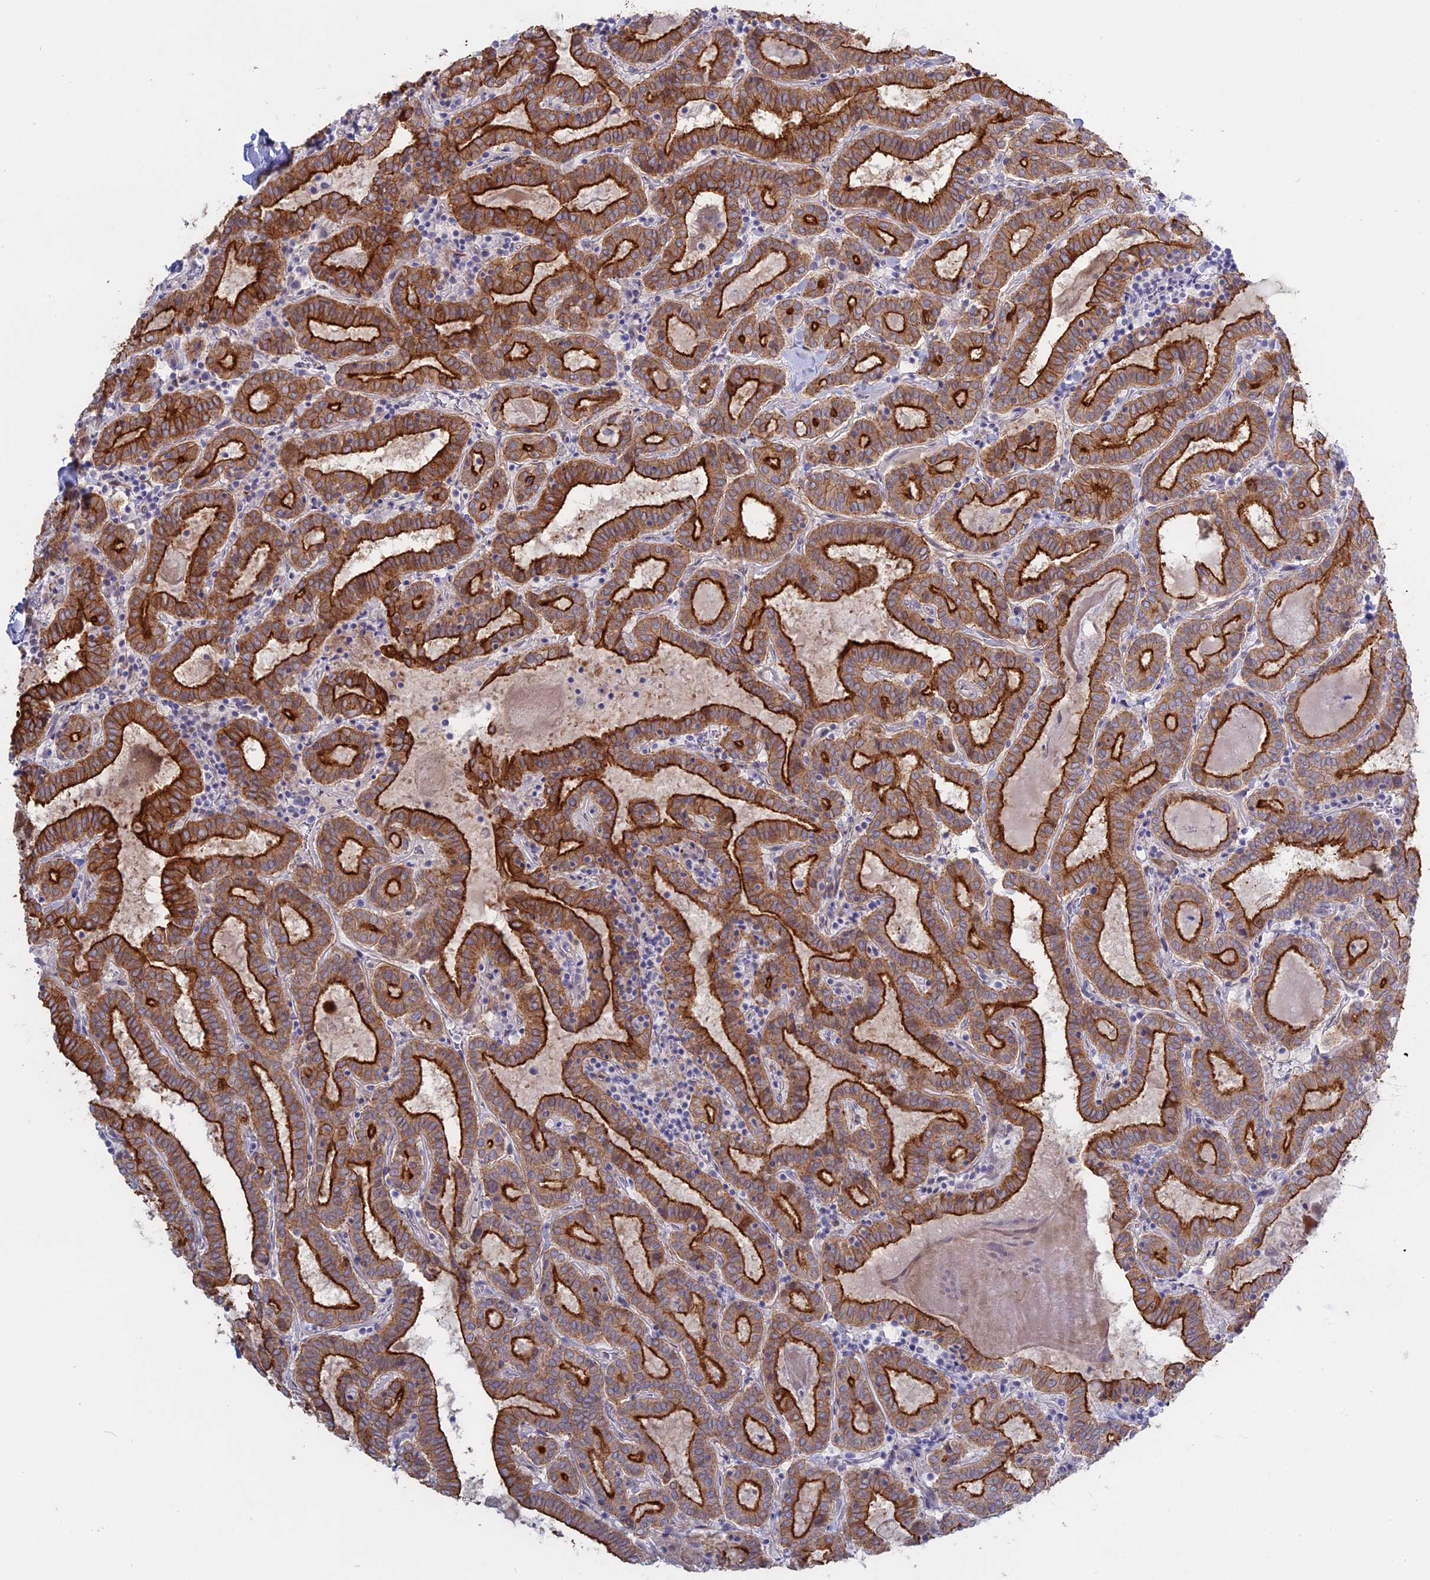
{"staining": {"intensity": "strong", "quantity": ">75%", "location": "cytoplasmic/membranous"}, "tissue": "thyroid cancer", "cell_type": "Tumor cells", "image_type": "cancer", "snomed": [{"axis": "morphology", "description": "Papillary adenocarcinoma, NOS"}, {"axis": "topography", "description": "Thyroid gland"}], "caption": "IHC of papillary adenocarcinoma (thyroid) displays high levels of strong cytoplasmic/membranous positivity in approximately >75% of tumor cells. (Stains: DAB in brown, nuclei in blue, Microscopy: brightfield microscopy at high magnification).", "gene": "MYO5B", "patient": {"sex": "female", "age": 72}}